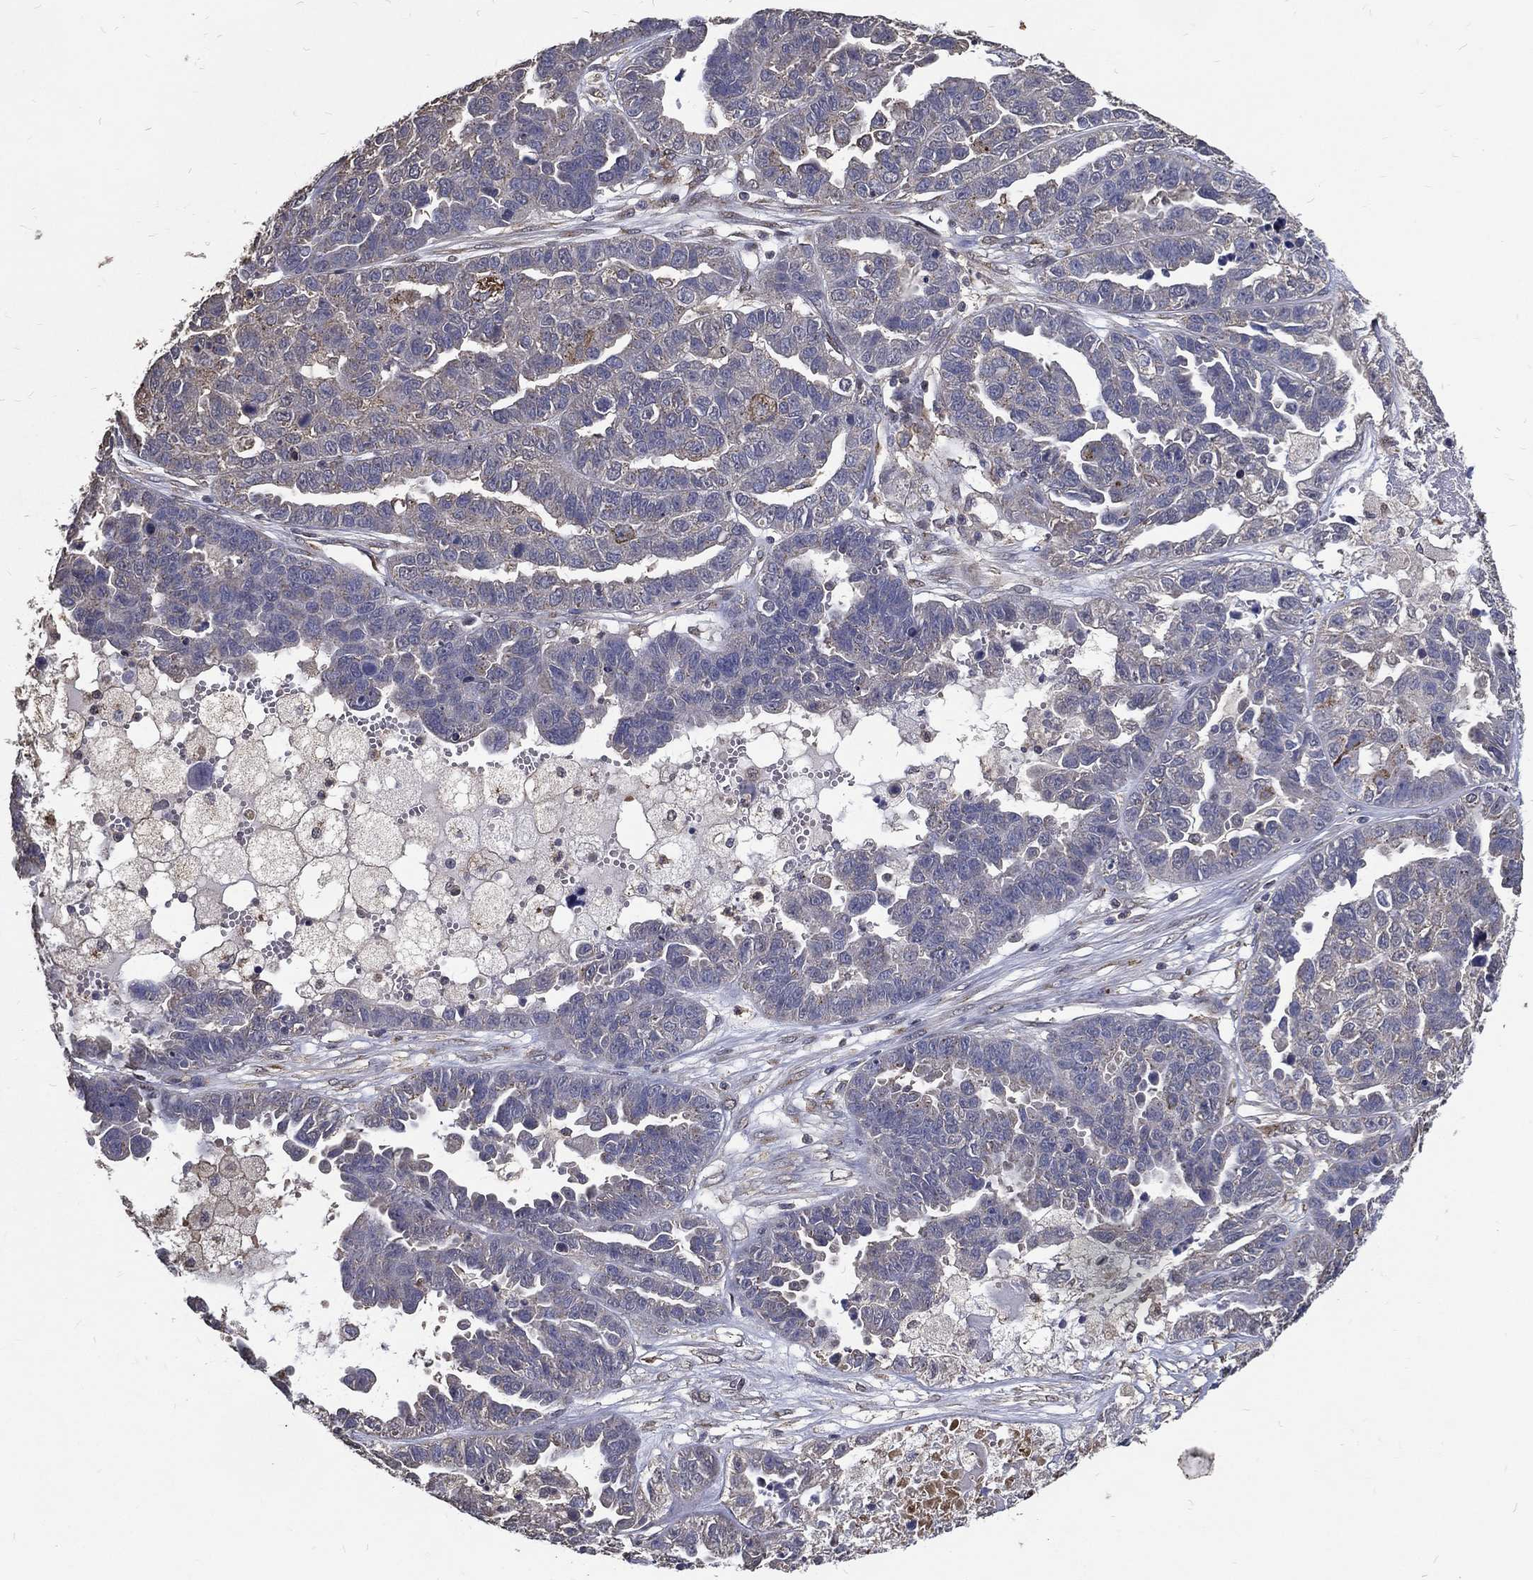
{"staining": {"intensity": "weak", "quantity": "<25%", "location": "cytoplasmic/membranous"}, "tissue": "ovarian cancer", "cell_type": "Tumor cells", "image_type": "cancer", "snomed": [{"axis": "morphology", "description": "Cystadenocarcinoma, serous, NOS"}, {"axis": "topography", "description": "Ovary"}], "caption": "High magnification brightfield microscopy of ovarian cancer stained with DAB (brown) and counterstained with hematoxylin (blue): tumor cells show no significant positivity.", "gene": "GPR183", "patient": {"sex": "female", "age": 87}}